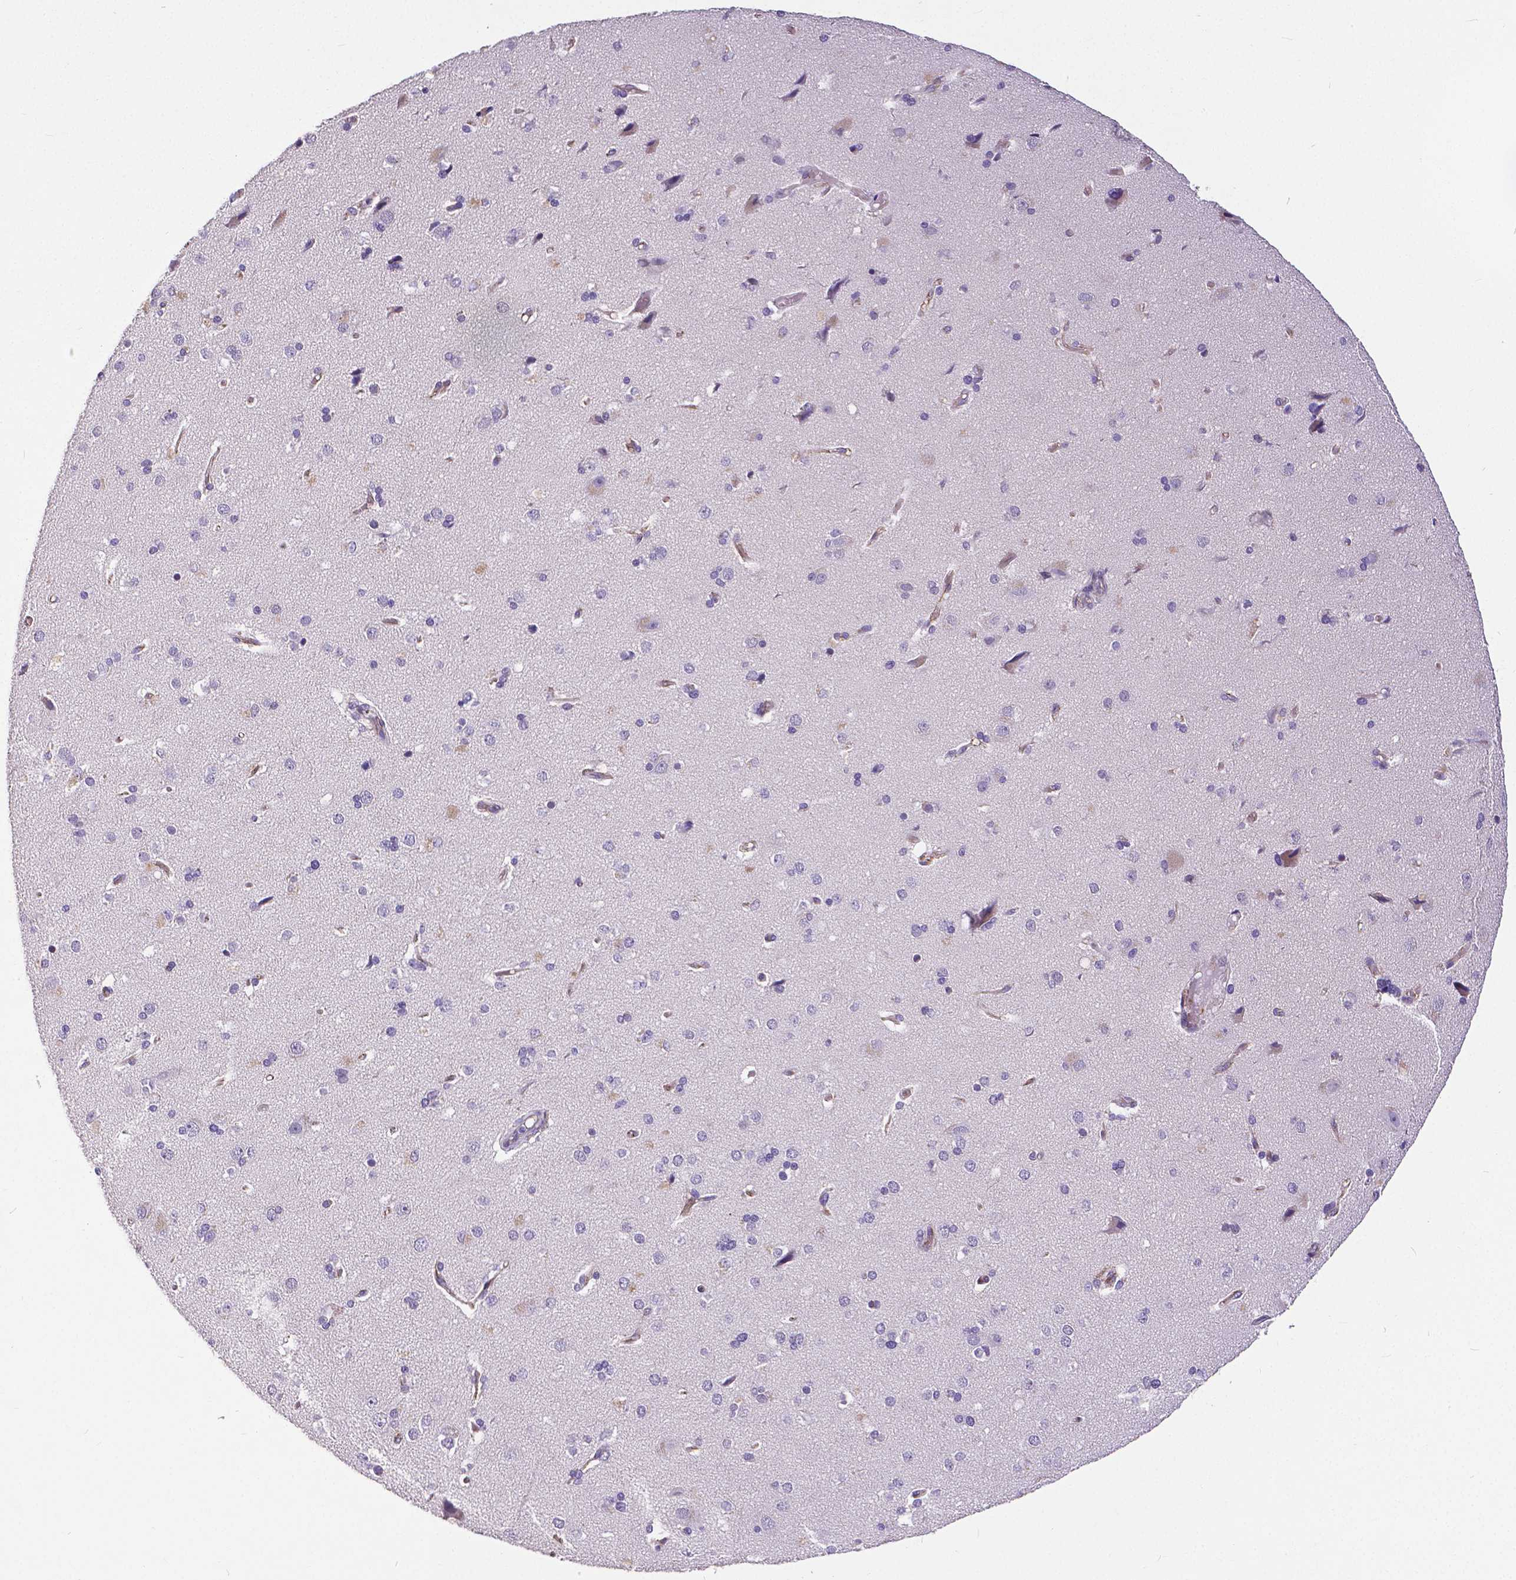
{"staining": {"intensity": "negative", "quantity": "none", "location": "none"}, "tissue": "cerebral cortex", "cell_type": "Endothelial cells", "image_type": "normal", "snomed": [{"axis": "morphology", "description": "Normal tissue, NOS"}, {"axis": "morphology", "description": "Glioma, malignant, High grade"}, {"axis": "topography", "description": "Cerebral cortex"}], "caption": "Immunohistochemistry (IHC) of unremarkable human cerebral cortex displays no staining in endothelial cells. (DAB (3,3'-diaminobenzidine) immunohistochemistry visualized using brightfield microscopy, high magnification).", "gene": "OCLN", "patient": {"sex": "male", "age": 71}}